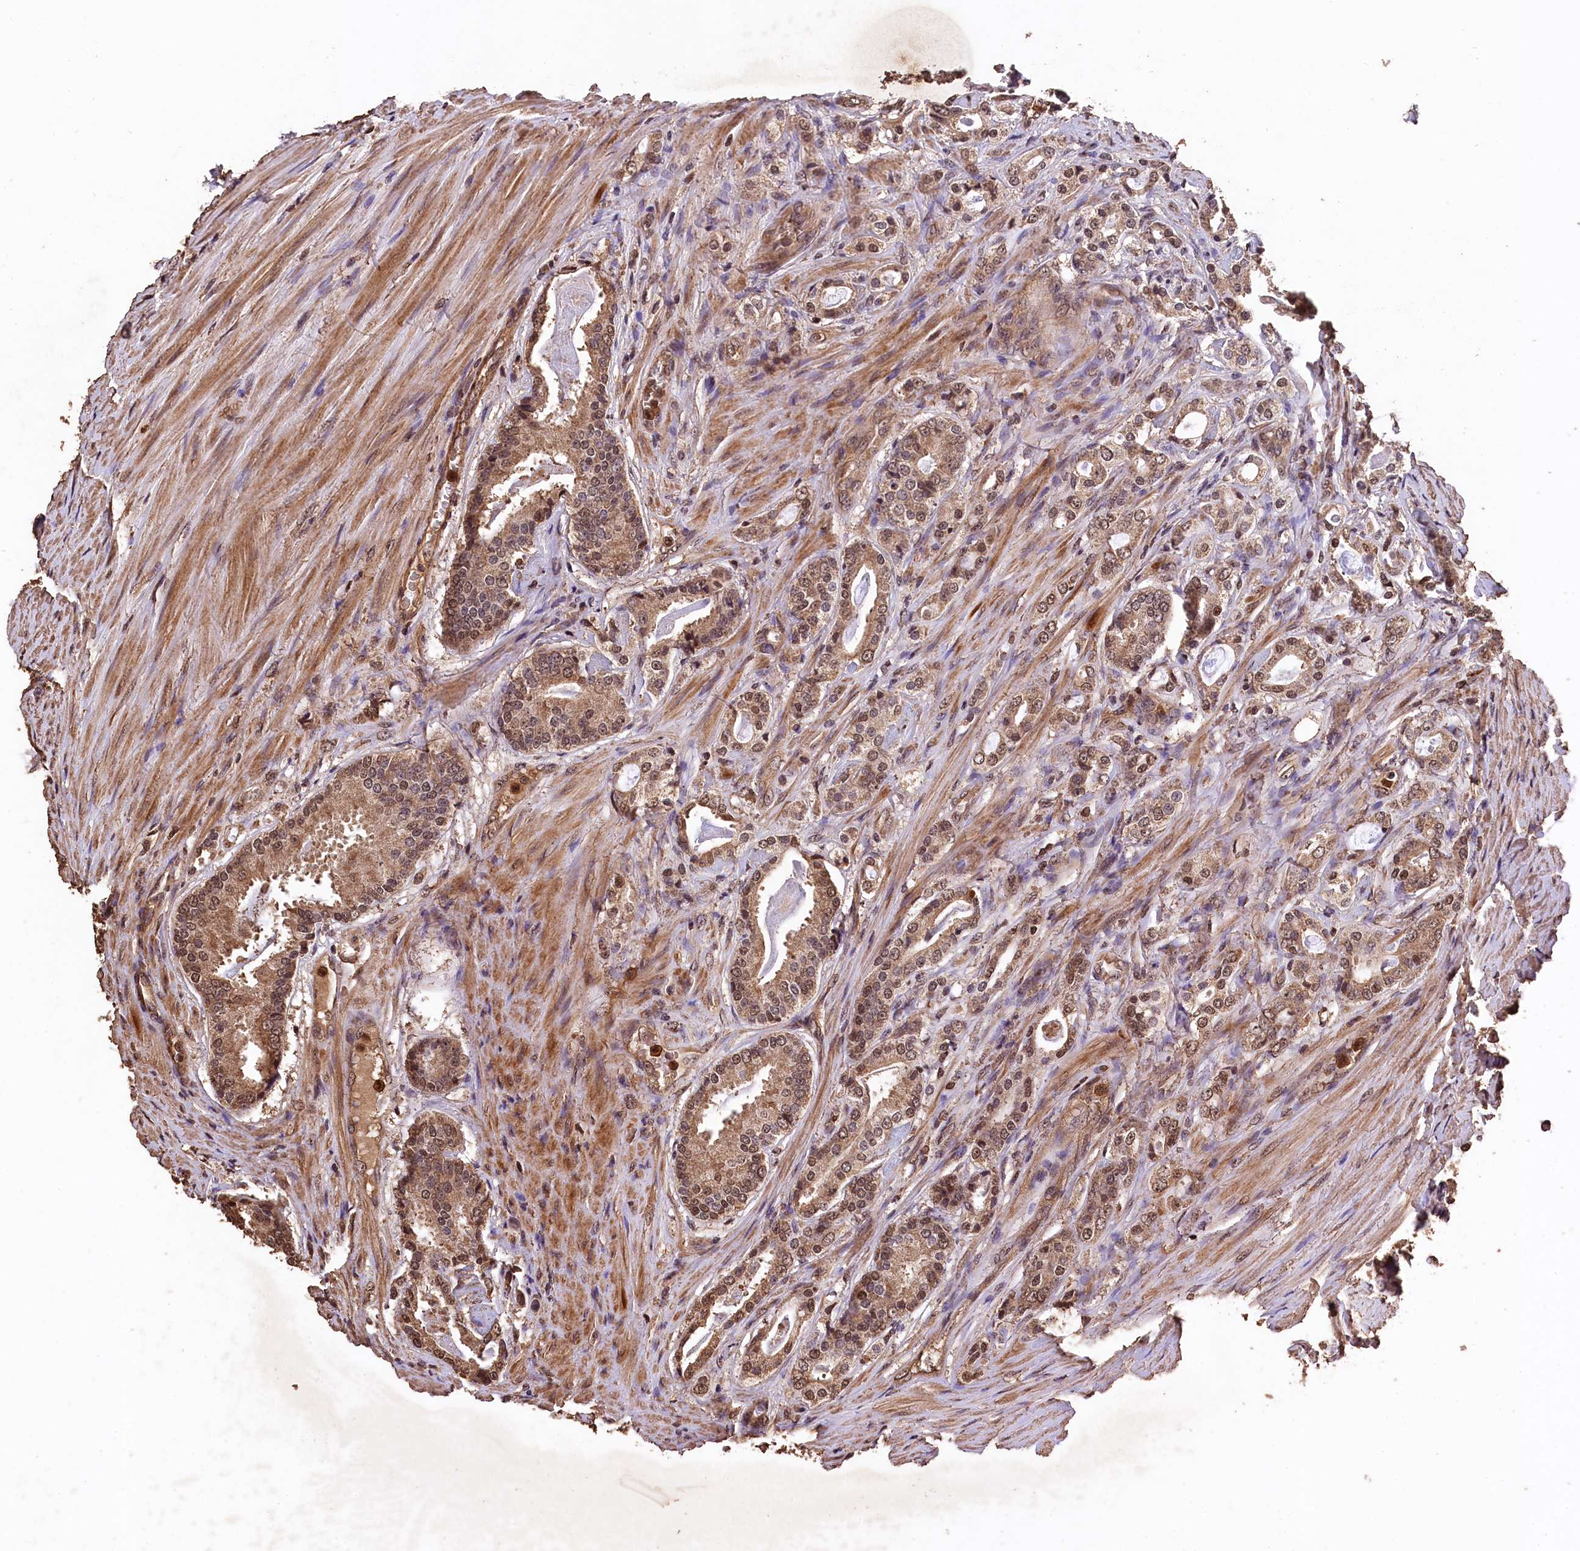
{"staining": {"intensity": "moderate", "quantity": ">75%", "location": "cytoplasmic/membranous,nuclear"}, "tissue": "prostate cancer", "cell_type": "Tumor cells", "image_type": "cancer", "snomed": [{"axis": "morphology", "description": "Adenocarcinoma, High grade"}, {"axis": "topography", "description": "Prostate"}], "caption": "IHC photomicrograph of neoplastic tissue: prostate adenocarcinoma (high-grade) stained using IHC reveals medium levels of moderate protein expression localized specifically in the cytoplasmic/membranous and nuclear of tumor cells, appearing as a cytoplasmic/membranous and nuclear brown color.", "gene": "CEP57L1", "patient": {"sex": "male", "age": 63}}